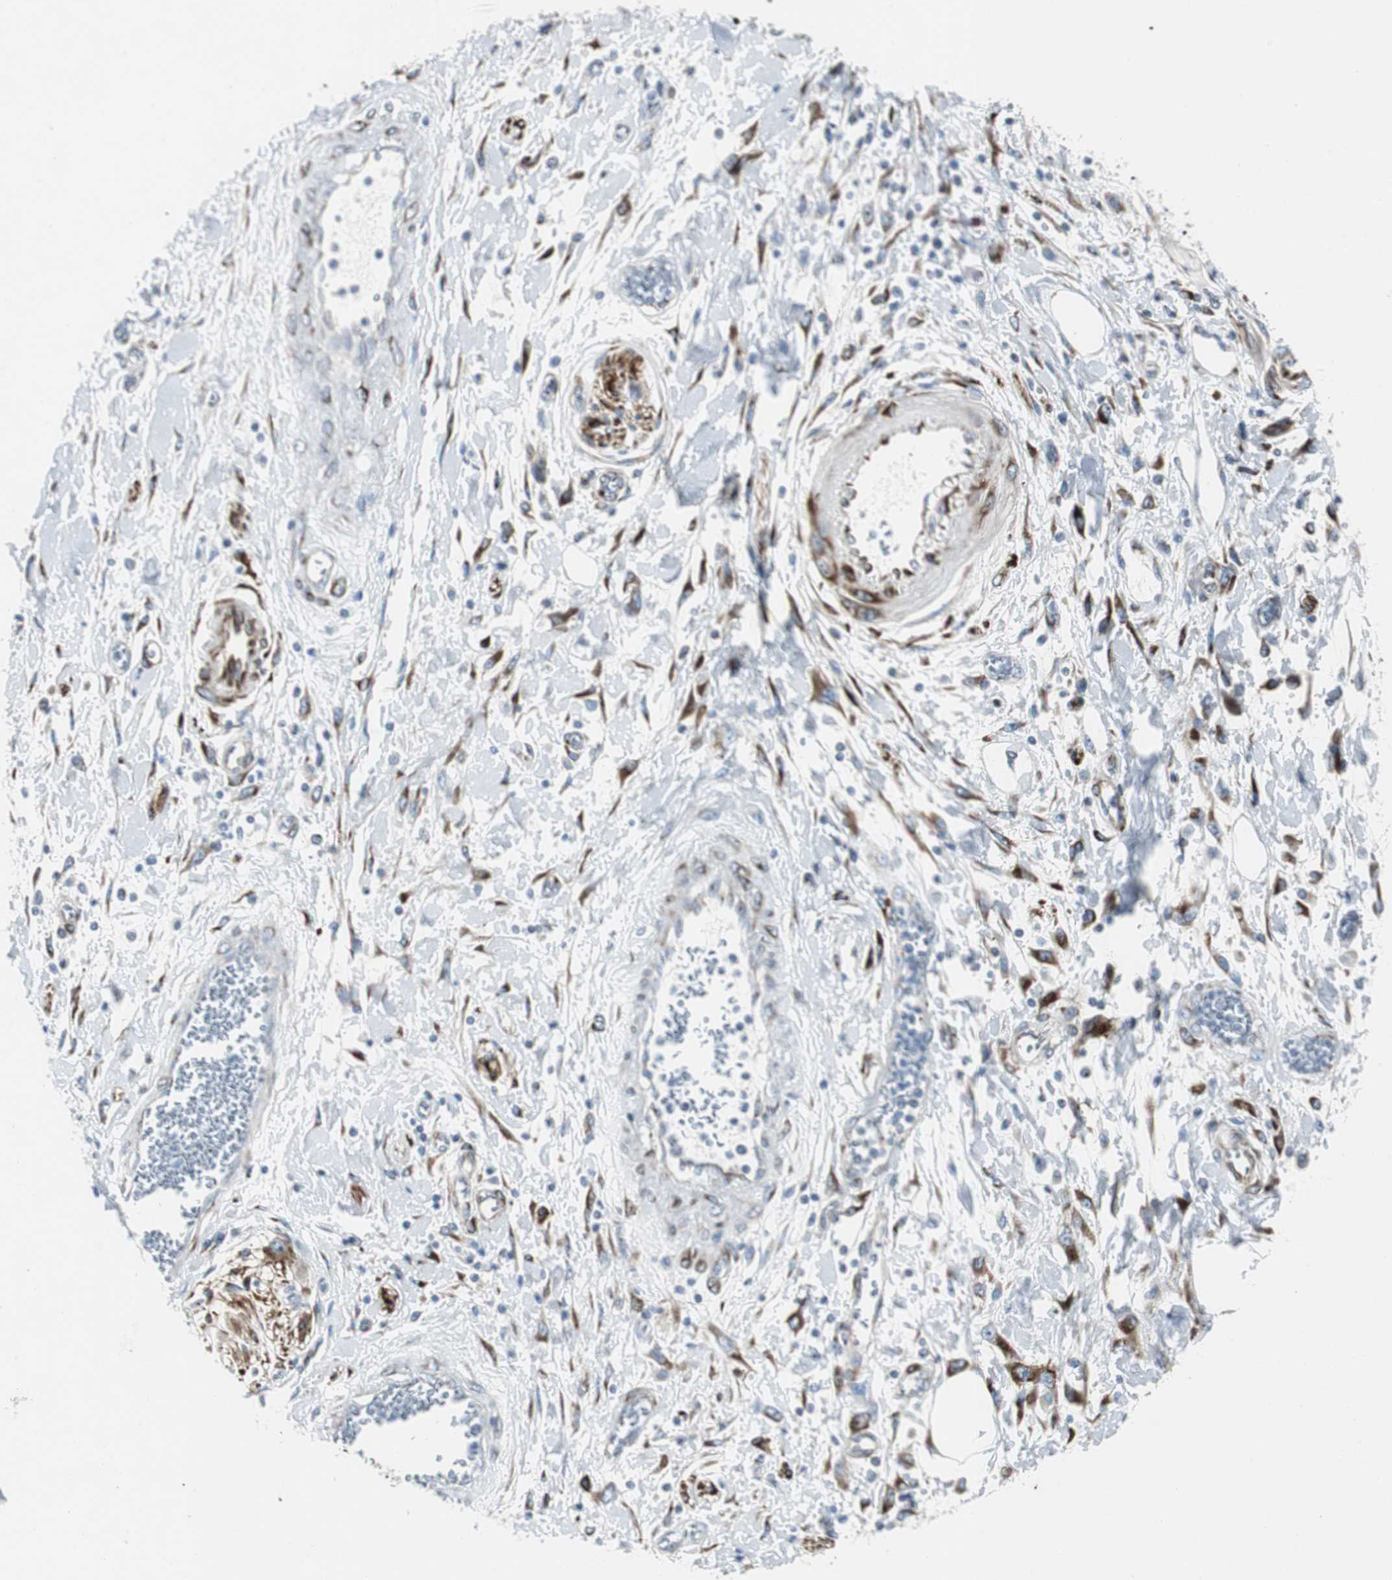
{"staining": {"intensity": "moderate", "quantity": "25%-75%", "location": "cytoplasmic/membranous"}, "tissue": "pancreatic cancer", "cell_type": "Tumor cells", "image_type": "cancer", "snomed": [{"axis": "morphology", "description": "Adenocarcinoma, NOS"}, {"axis": "topography", "description": "Pancreas"}], "caption": "Human adenocarcinoma (pancreatic) stained with a protein marker exhibits moderate staining in tumor cells.", "gene": "BBC3", "patient": {"sex": "female", "age": 70}}